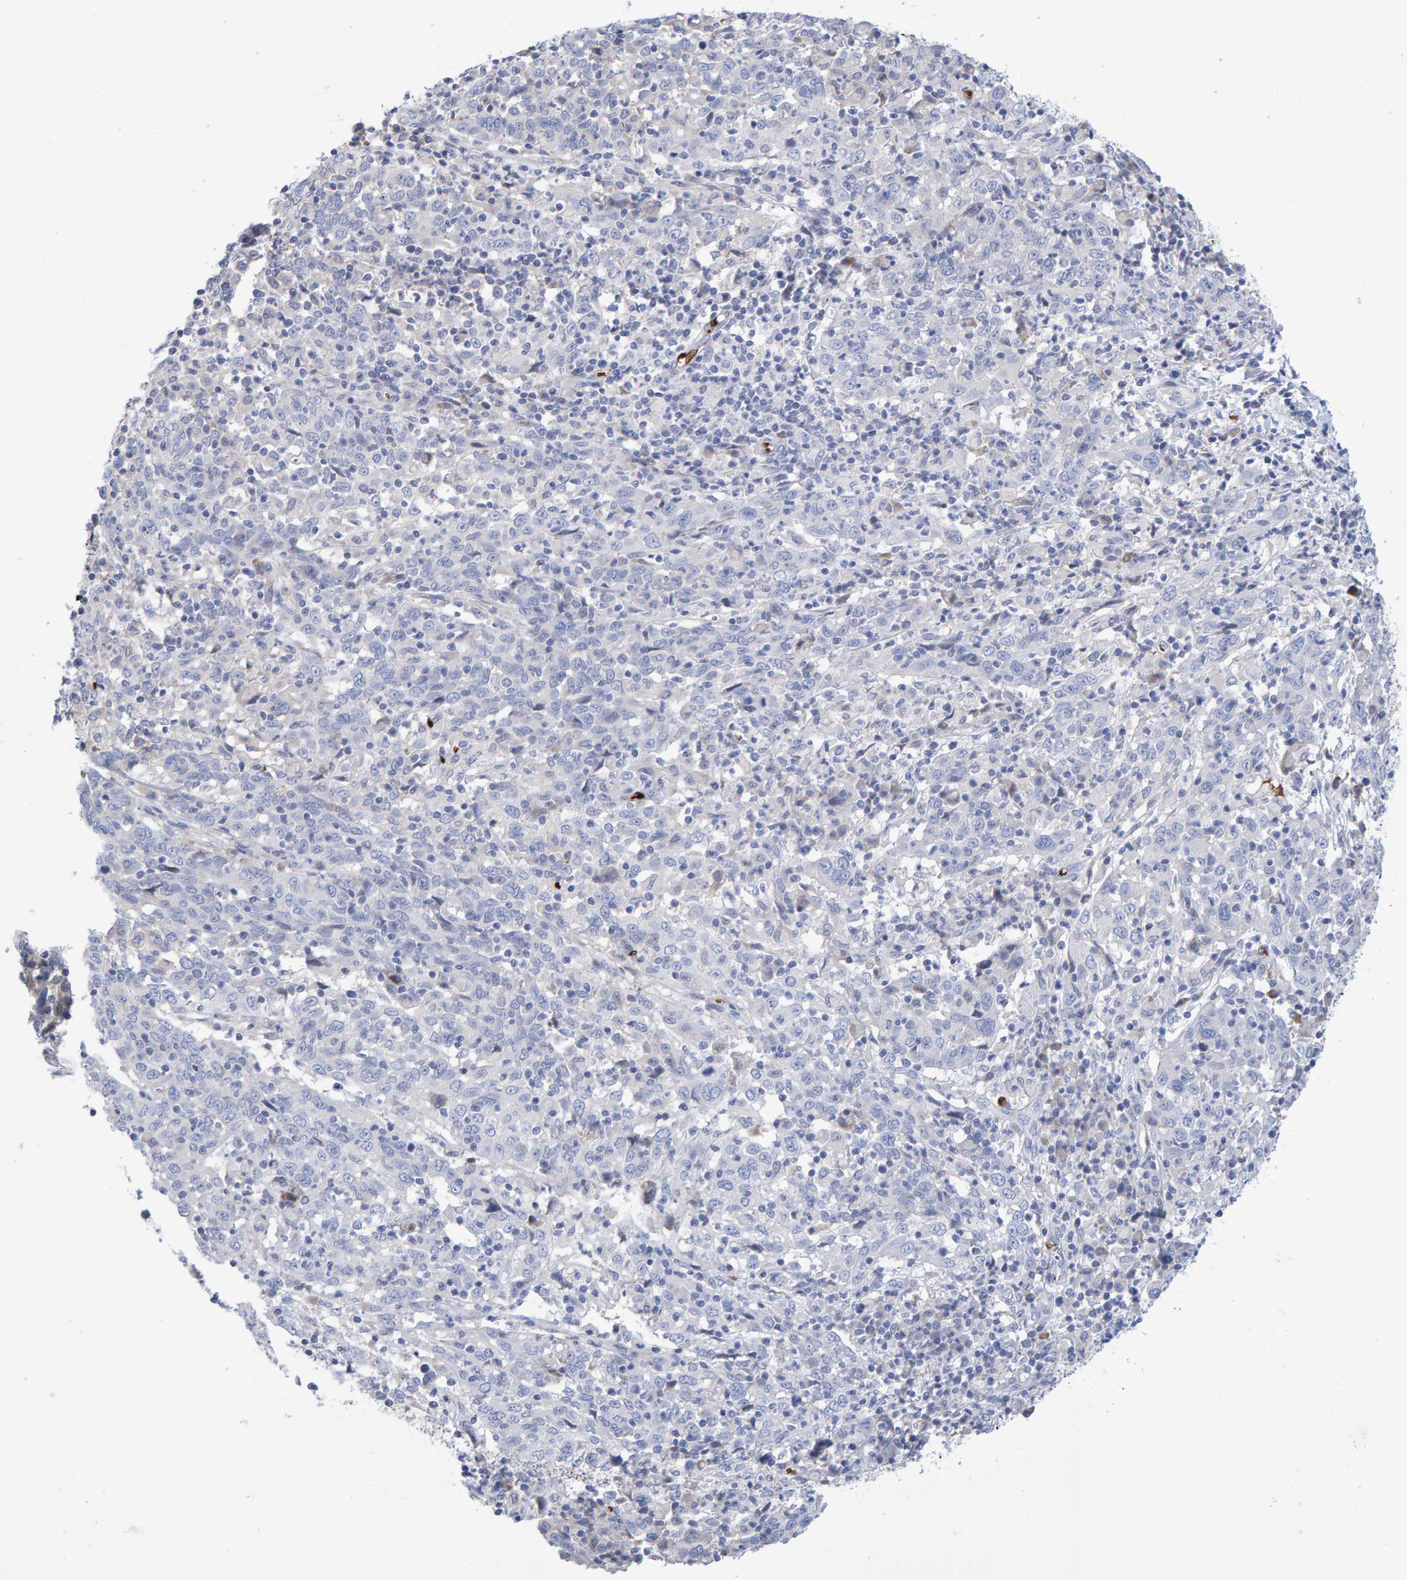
{"staining": {"intensity": "negative", "quantity": "none", "location": "none"}, "tissue": "cervical cancer", "cell_type": "Tumor cells", "image_type": "cancer", "snomed": [{"axis": "morphology", "description": "Squamous cell carcinoma, NOS"}, {"axis": "topography", "description": "Cervix"}], "caption": "The immunohistochemistry micrograph has no significant positivity in tumor cells of squamous cell carcinoma (cervical) tissue.", "gene": "VPS9D1", "patient": {"sex": "female", "age": 46}}